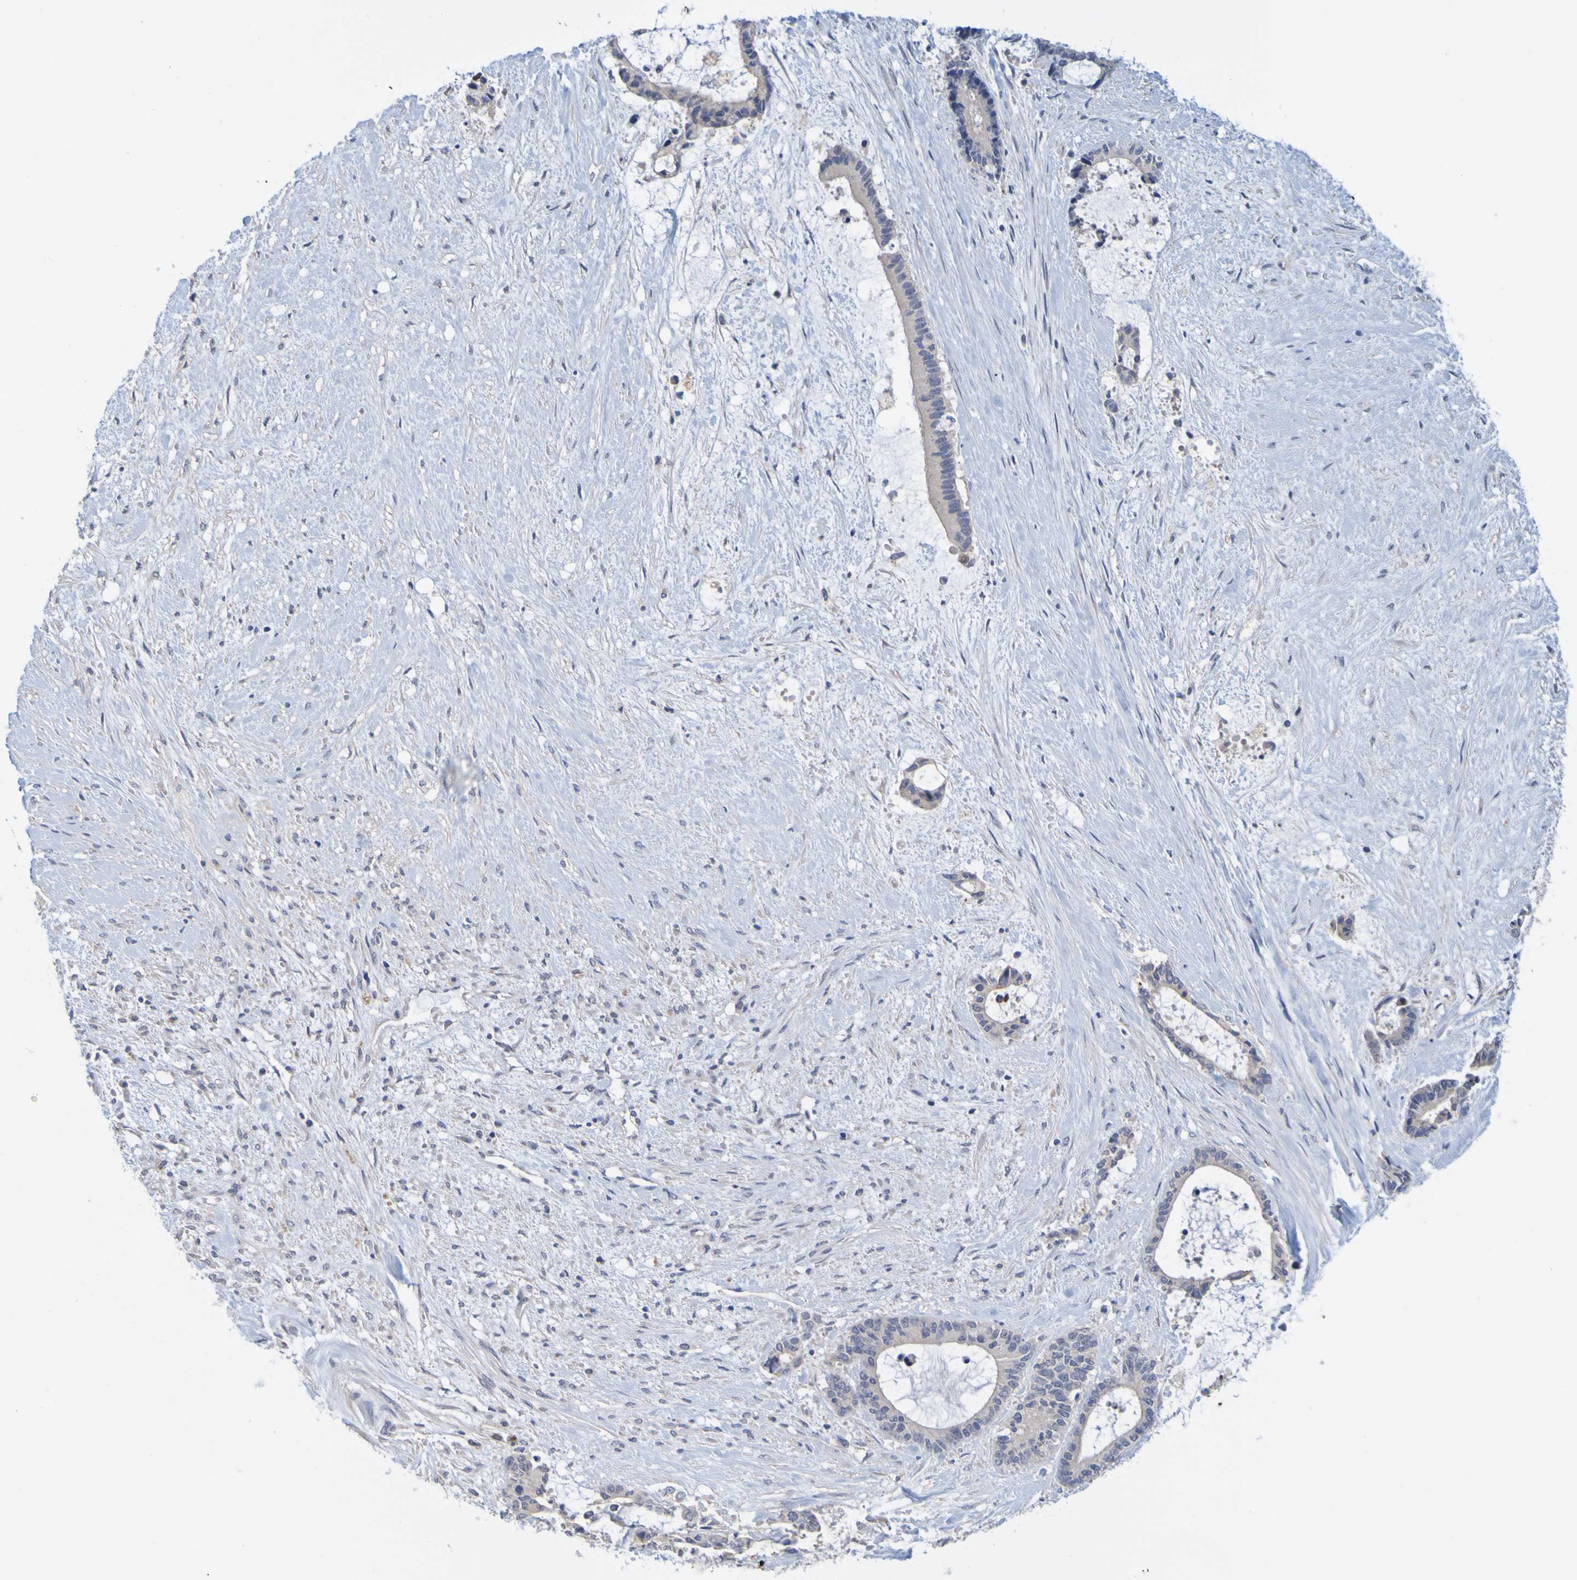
{"staining": {"intensity": "negative", "quantity": "none", "location": "none"}, "tissue": "liver cancer", "cell_type": "Tumor cells", "image_type": "cancer", "snomed": [{"axis": "morphology", "description": "Normal tissue, NOS"}, {"axis": "morphology", "description": "Cholangiocarcinoma"}, {"axis": "topography", "description": "Liver"}, {"axis": "topography", "description": "Peripheral nerve tissue"}], "caption": "This is a histopathology image of immunohistochemistry staining of liver cancer, which shows no staining in tumor cells. Brightfield microscopy of immunohistochemistry (IHC) stained with DAB (brown) and hematoxylin (blue), captured at high magnification.", "gene": "ENDOU", "patient": {"sex": "female", "age": 73}}